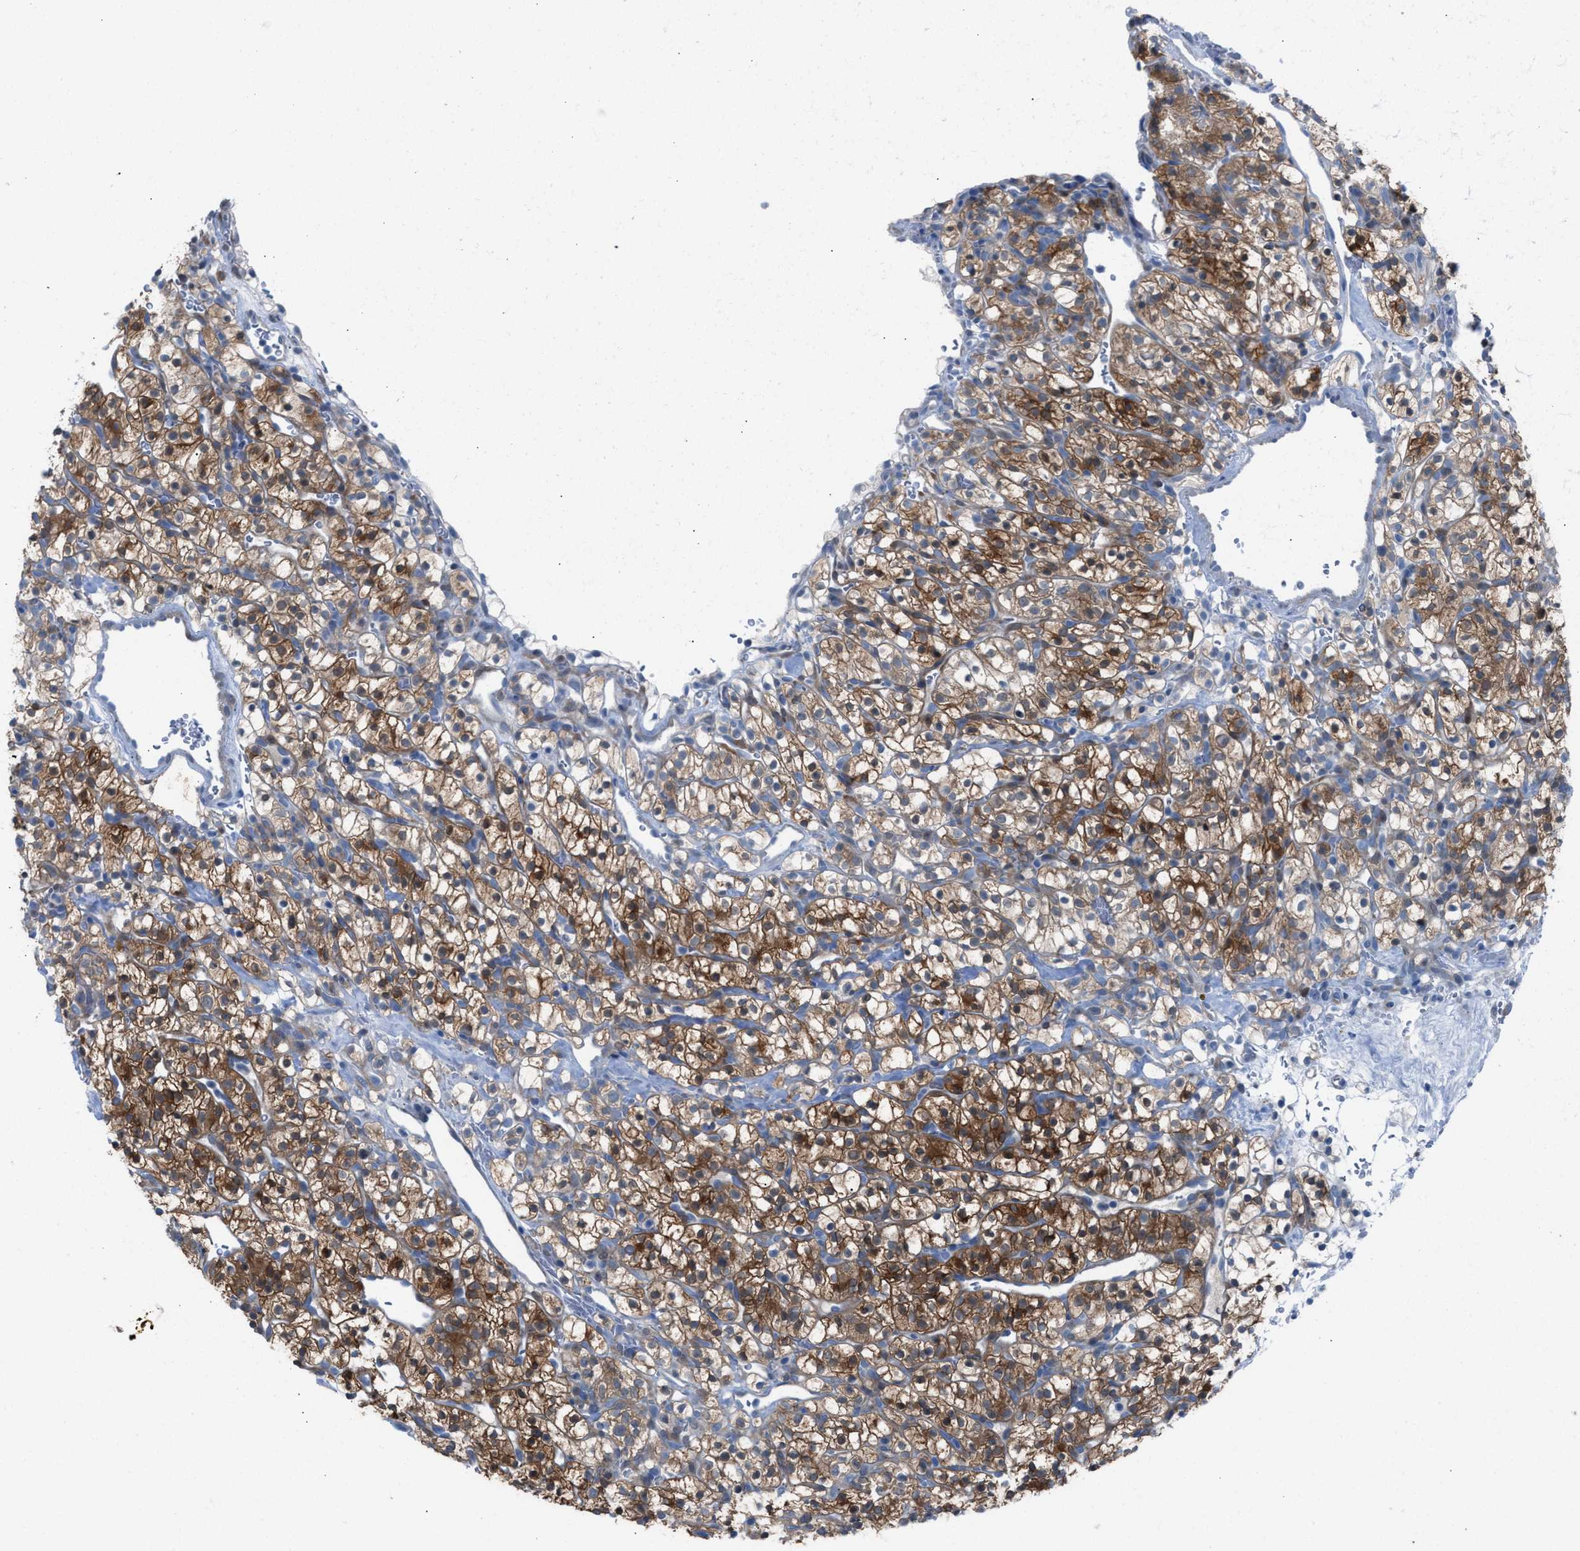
{"staining": {"intensity": "moderate", "quantity": ">75%", "location": "cytoplasmic/membranous"}, "tissue": "renal cancer", "cell_type": "Tumor cells", "image_type": "cancer", "snomed": [{"axis": "morphology", "description": "Adenocarcinoma, NOS"}, {"axis": "topography", "description": "Kidney"}], "caption": "Protein analysis of renal cancer (adenocarcinoma) tissue exhibits moderate cytoplasmic/membranous expression in about >75% of tumor cells.", "gene": "ASPA", "patient": {"sex": "female", "age": 57}}